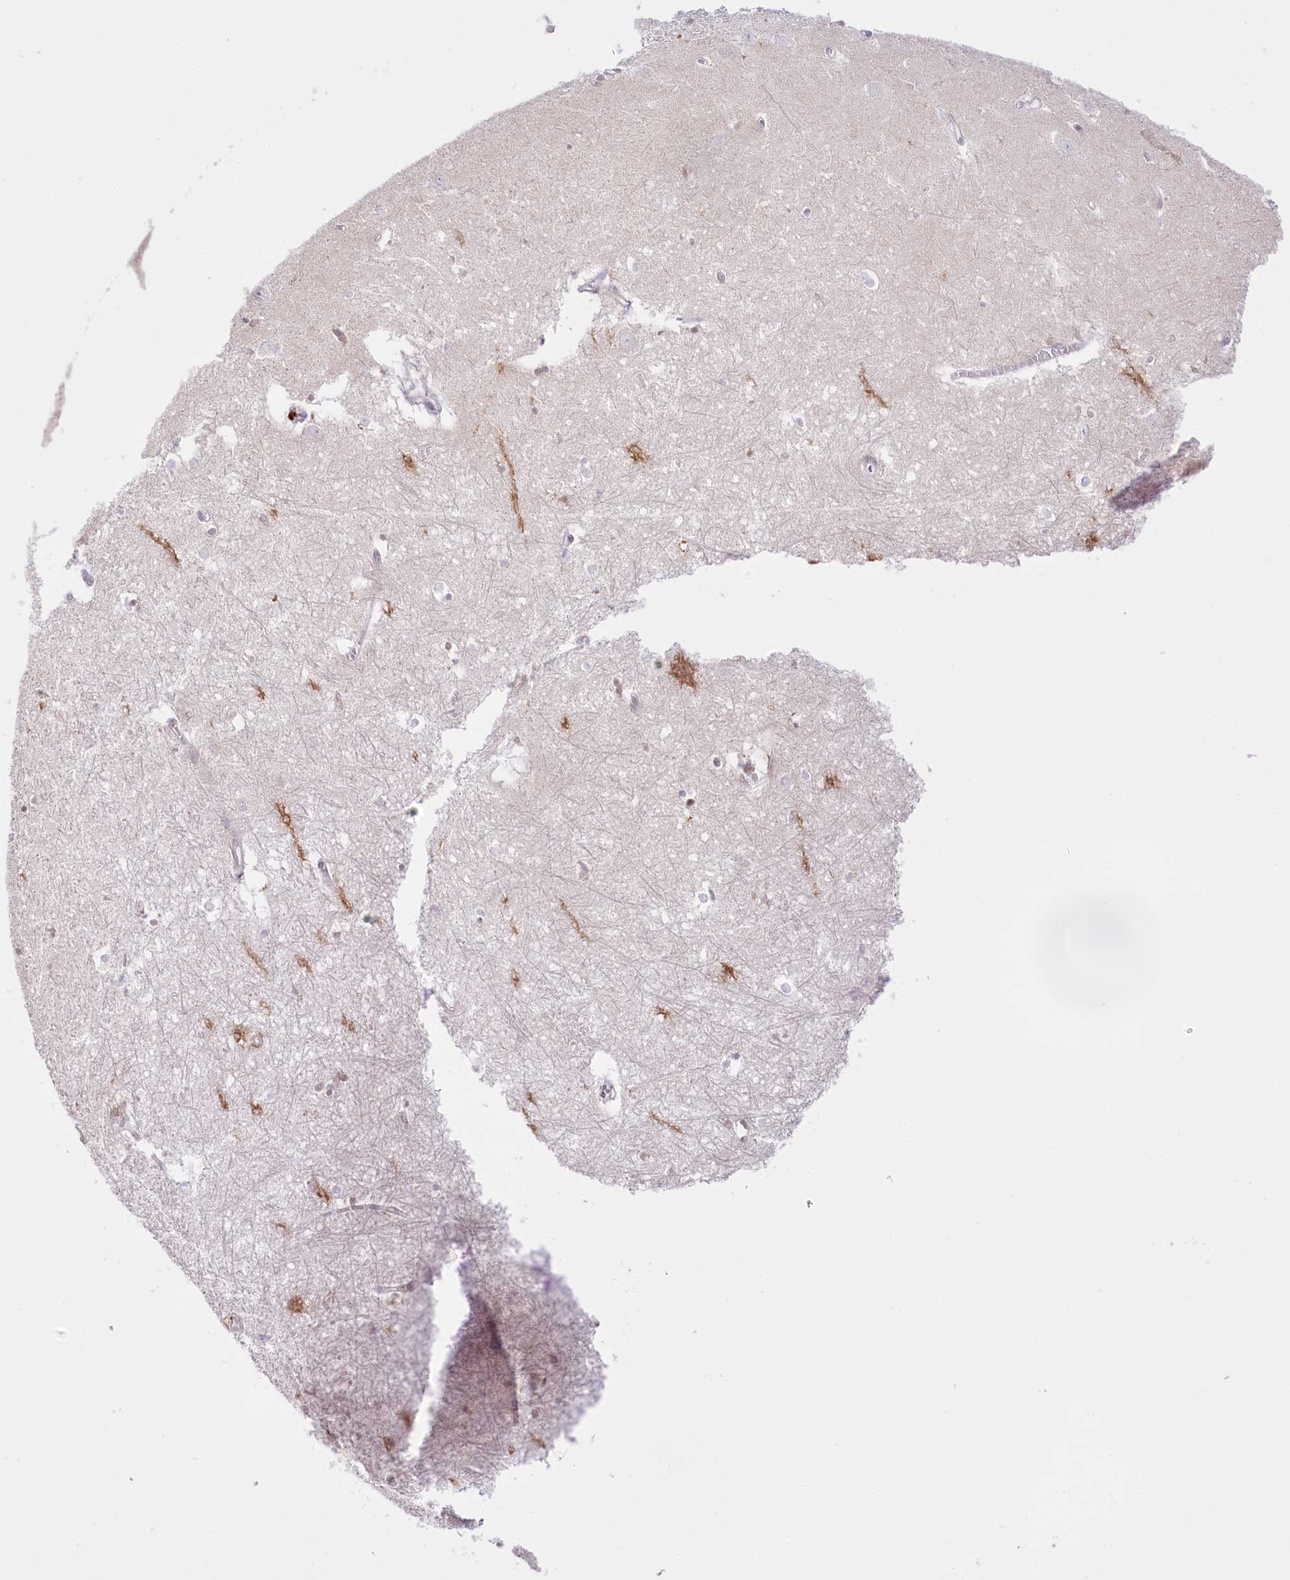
{"staining": {"intensity": "negative", "quantity": "none", "location": "none"}, "tissue": "hippocampus", "cell_type": "Glial cells", "image_type": "normal", "snomed": [{"axis": "morphology", "description": "Normal tissue, NOS"}, {"axis": "topography", "description": "Hippocampus"}], "caption": "The IHC micrograph has no significant expression in glial cells of hippocampus.", "gene": "SLC39A10", "patient": {"sex": "female", "age": 64}}